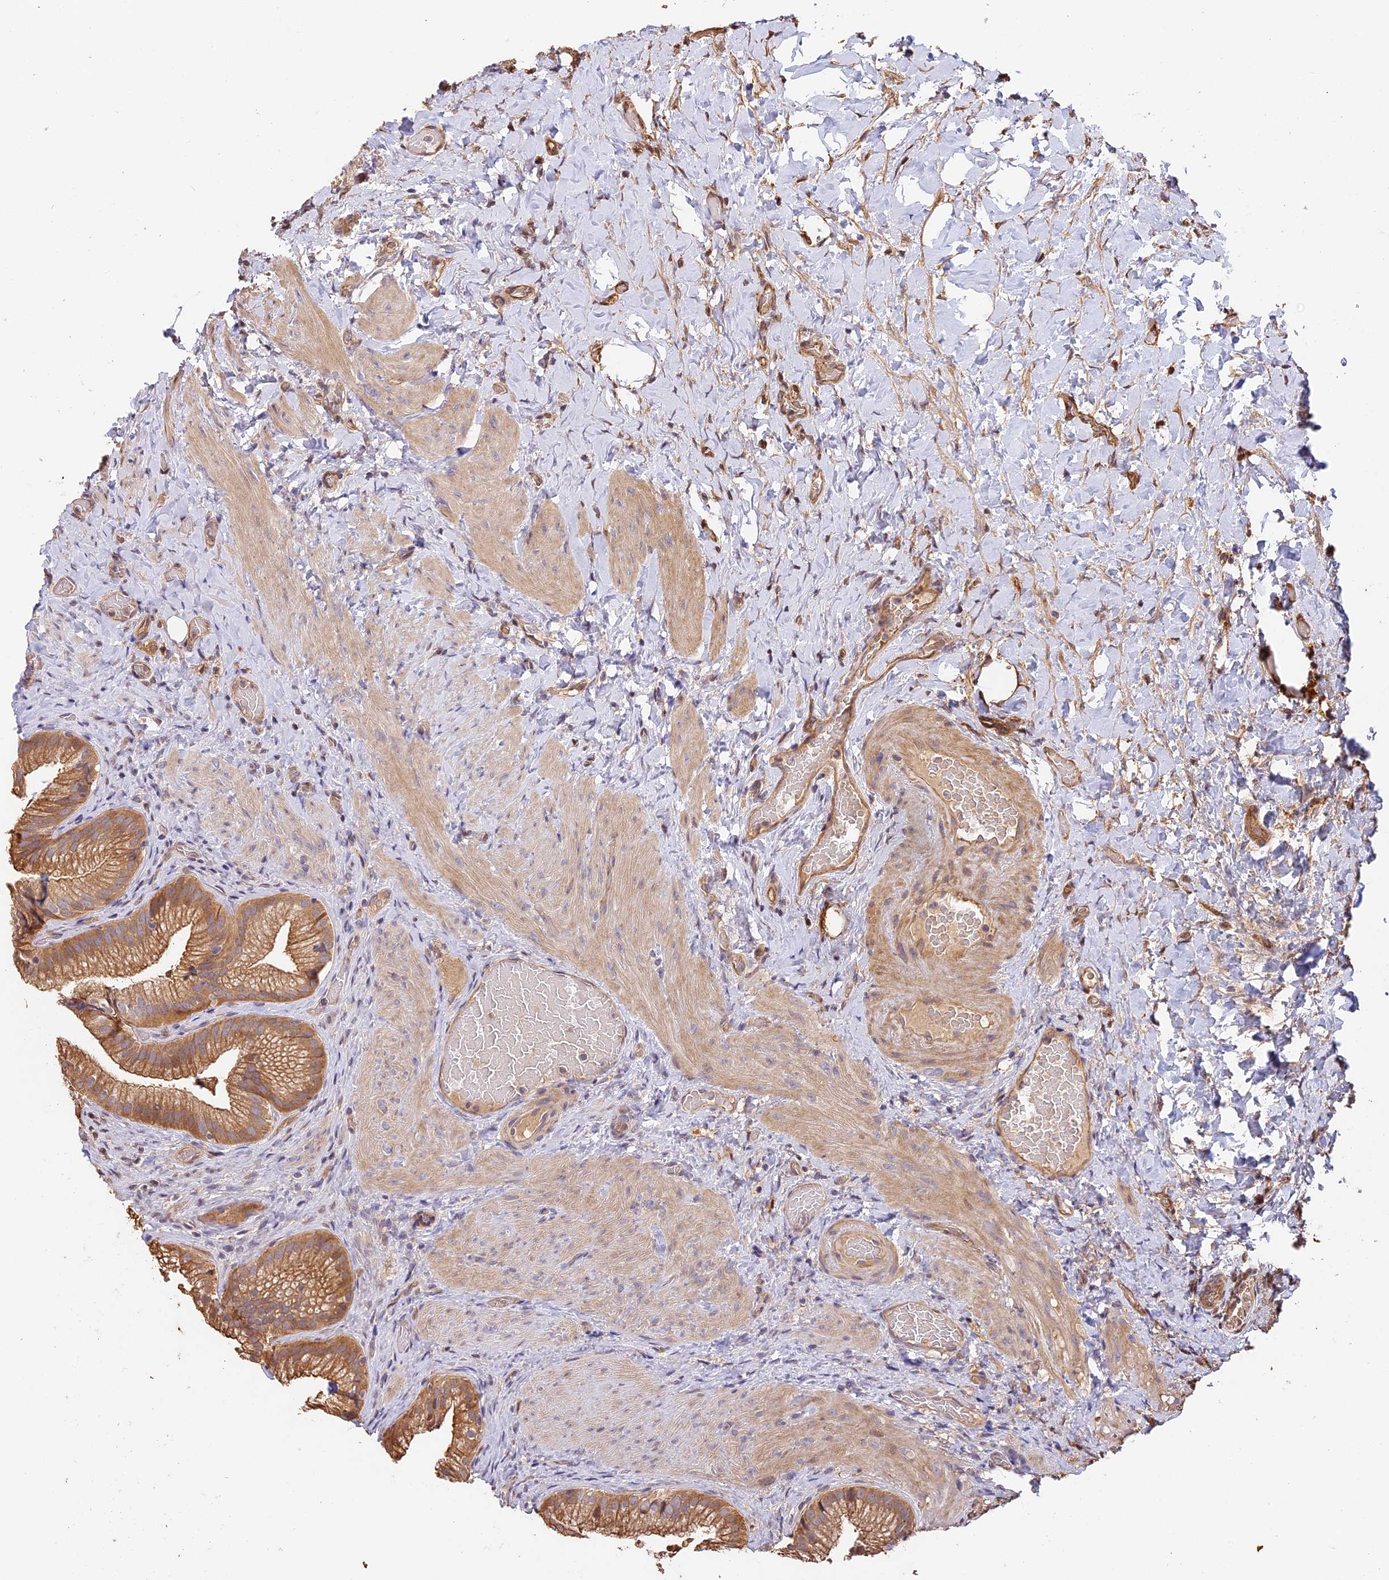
{"staining": {"intensity": "strong", "quantity": "25%-75%", "location": "cytoplasmic/membranous"}, "tissue": "gallbladder", "cell_type": "Glandular cells", "image_type": "normal", "snomed": [{"axis": "morphology", "description": "Normal tissue, NOS"}, {"axis": "morphology", "description": "Inflammation, NOS"}, {"axis": "topography", "description": "Gallbladder"}], "caption": "Immunohistochemical staining of unremarkable human gallbladder shows strong cytoplasmic/membranous protein staining in about 25%-75% of glandular cells. (Brightfield microscopy of DAB IHC at high magnification).", "gene": "PPP1R37", "patient": {"sex": "male", "age": 51}}